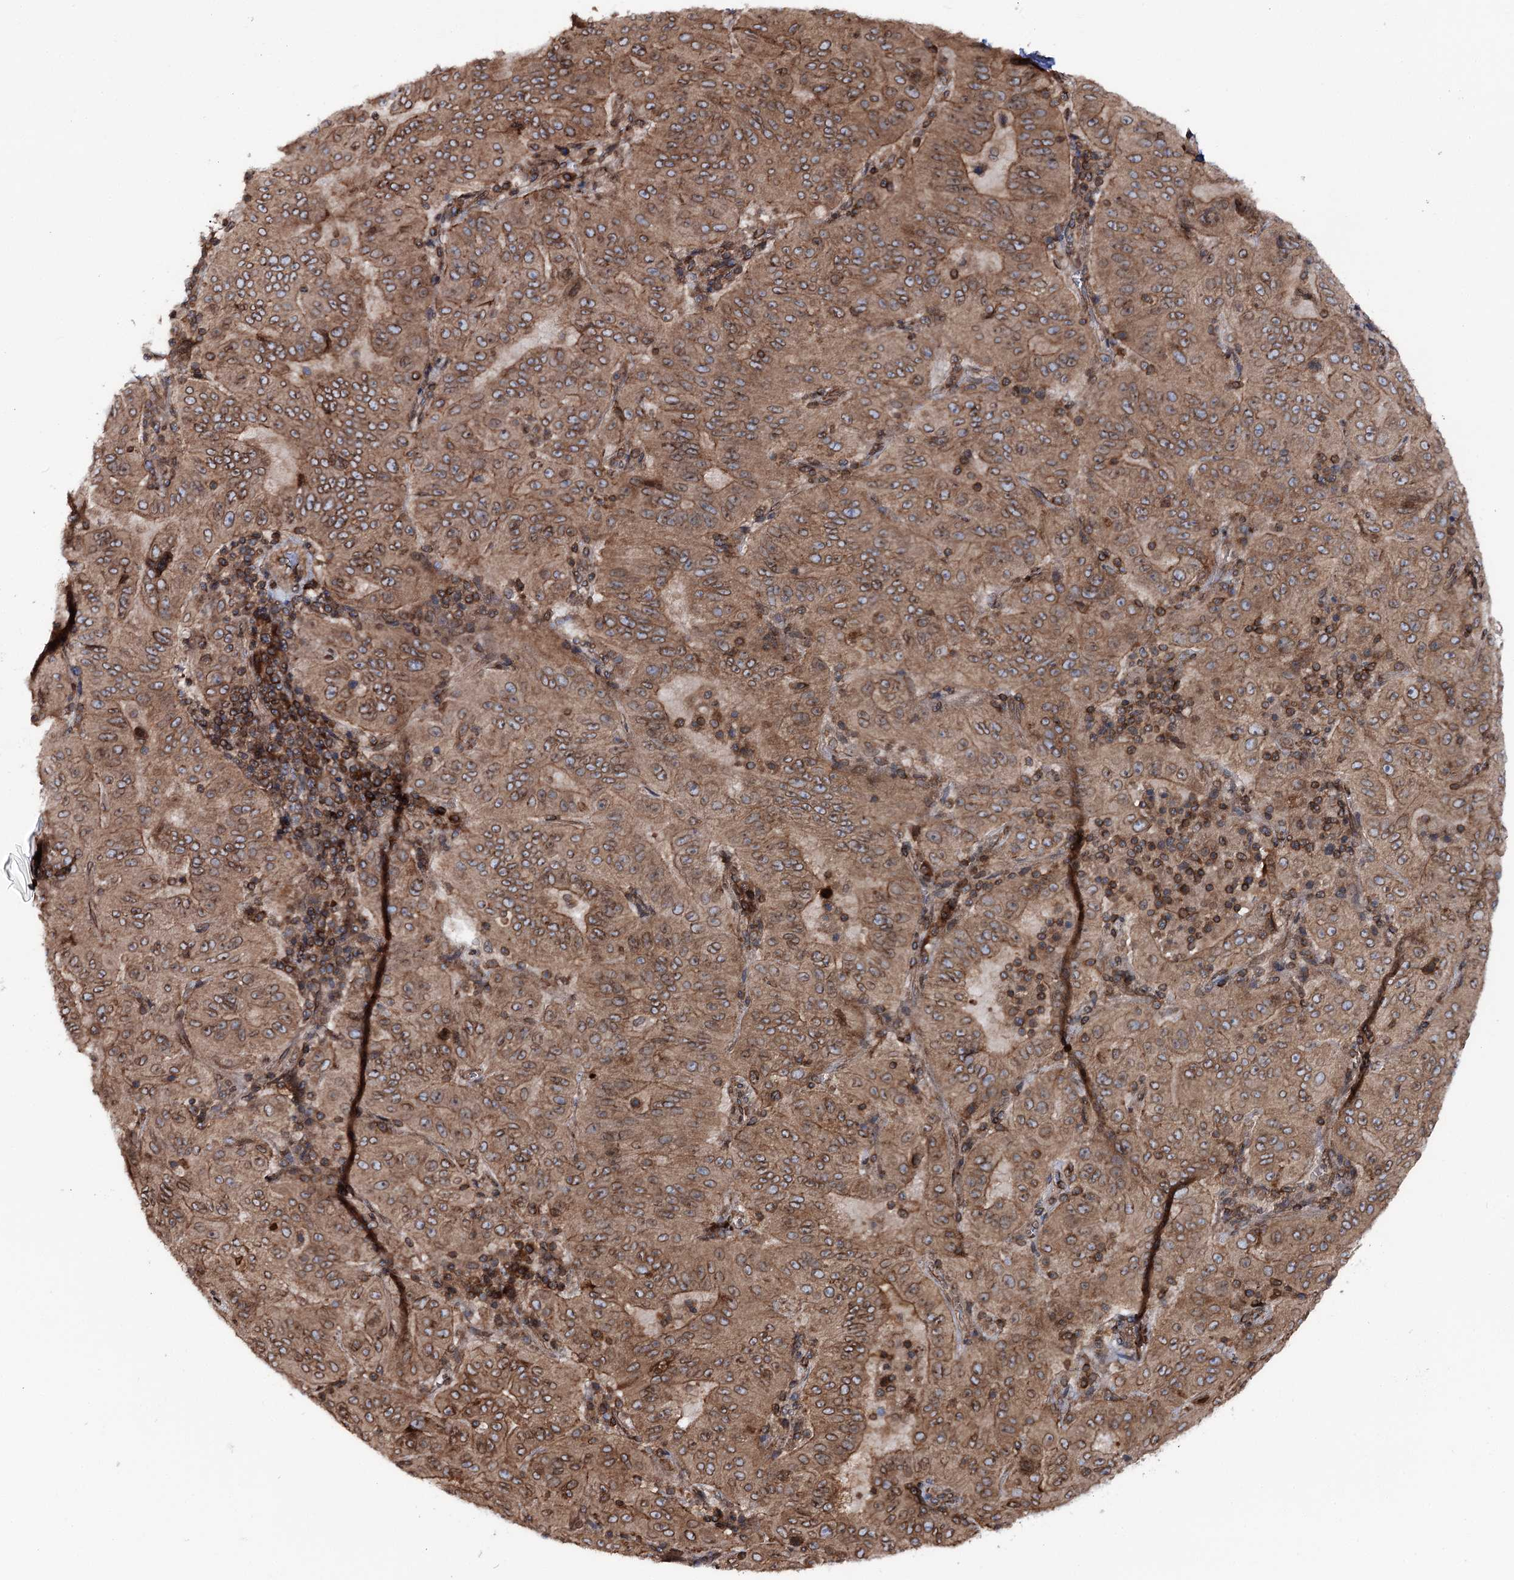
{"staining": {"intensity": "moderate", "quantity": ">75%", "location": "cytoplasmic/membranous"}, "tissue": "pancreatic cancer", "cell_type": "Tumor cells", "image_type": "cancer", "snomed": [{"axis": "morphology", "description": "Adenocarcinoma, NOS"}, {"axis": "topography", "description": "Pancreas"}], "caption": "A micrograph of human adenocarcinoma (pancreatic) stained for a protein shows moderate cytoplasmic/membranous brown staining in tumor cells.", "gene": "FGFR1OP2", "patient": {"sex": "male", "age": 63}}